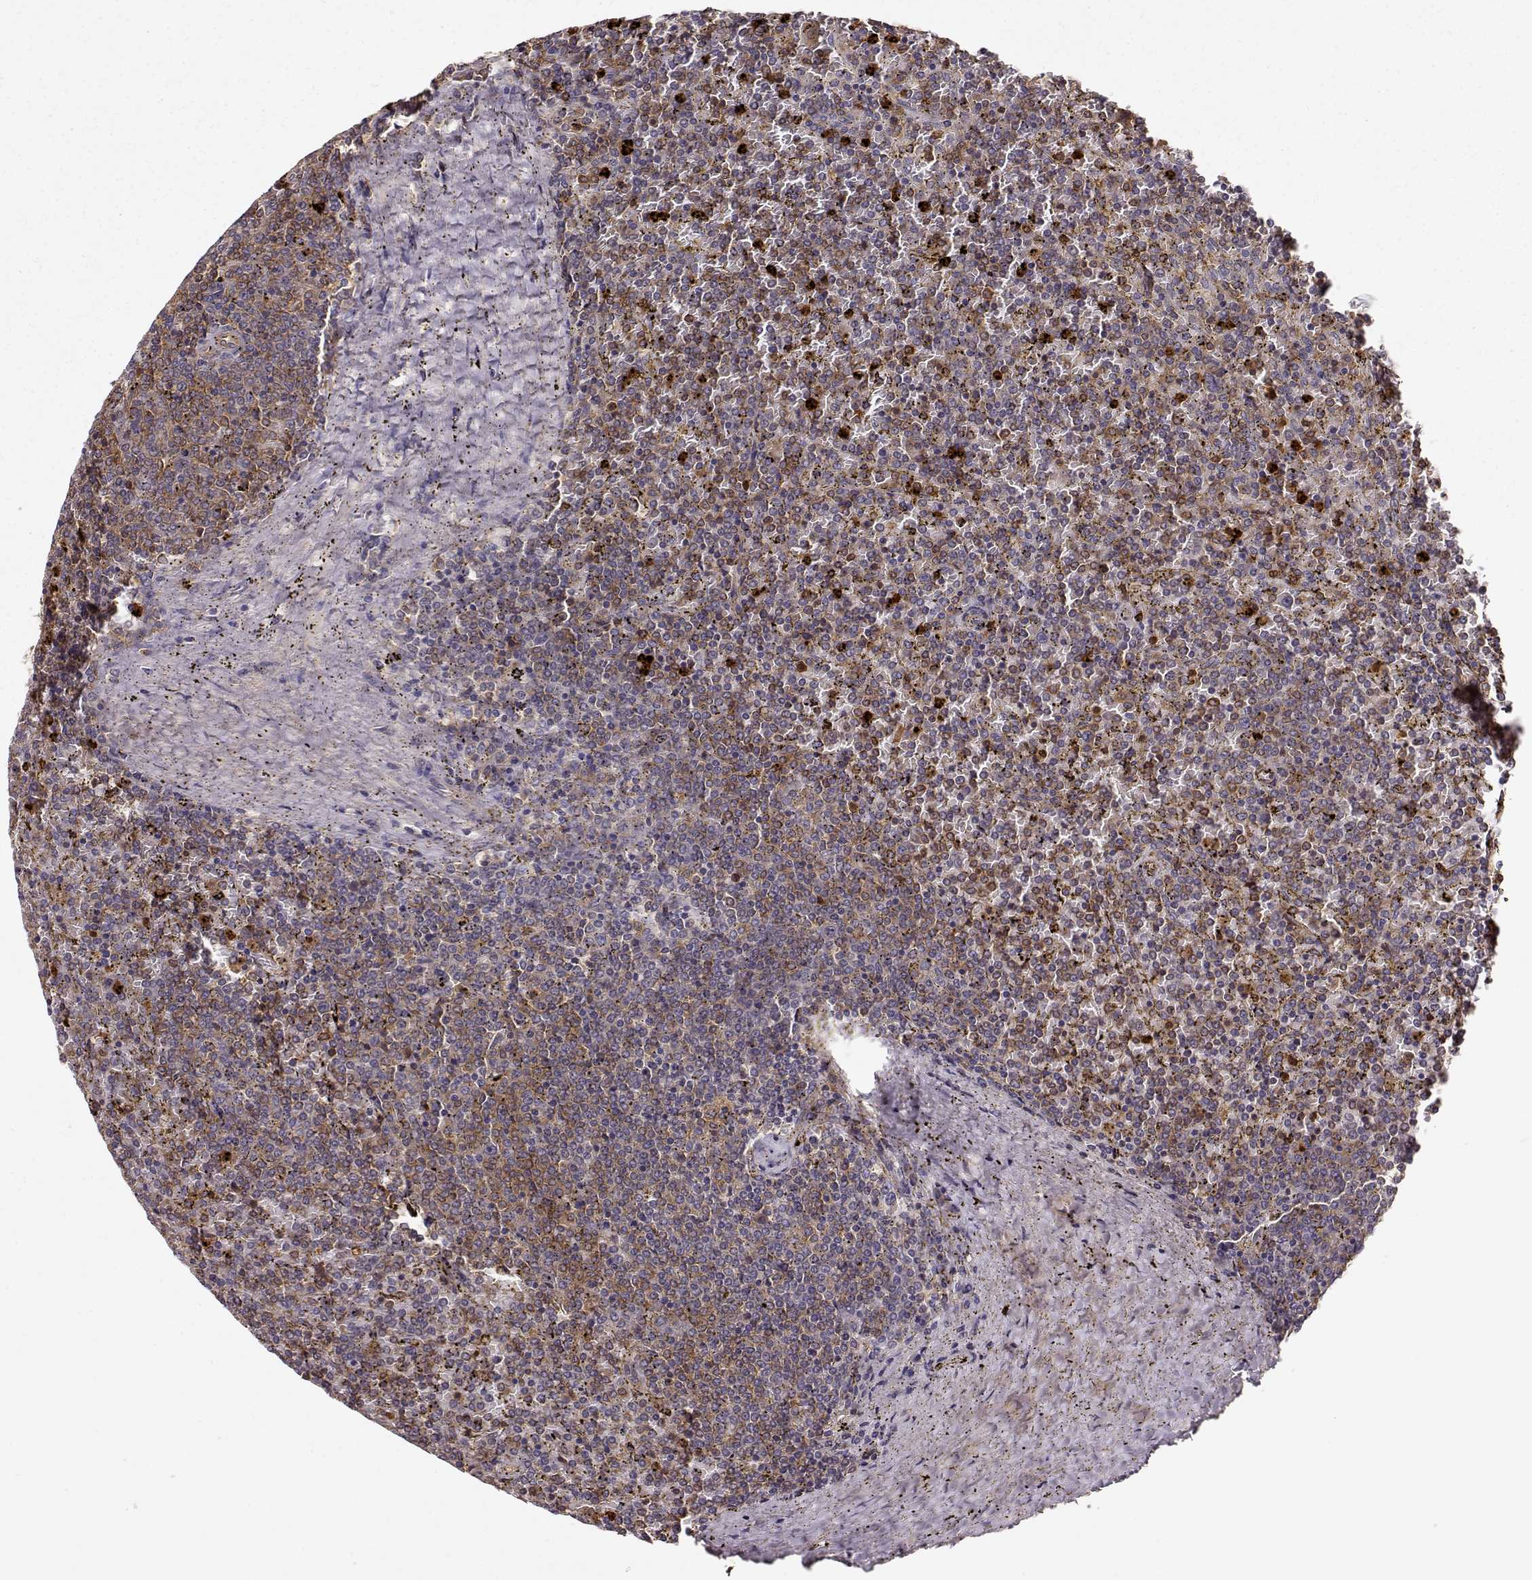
{"staining": {"intensity": "weak", "quantity": ">75%", "location": "cytoplasmic/membranous"}, "tissue": "lymphoma", "cell_type": "Tumor cells", "image_type": "cancer", "snomed": [{"axis": "morphology", "description": "Malignant lymphoma, non-Hodgkin's type, Low grade"}, {"axis": "topography", "description": "Spleen"}], "caption": "Lymphoma stained with immunohistochemistry reveals weak cytoplasmic/membranous expression in approximately >75% of tumor cells.", "gene": "ARHGEF2", "patient": {"sex": "female", "age": 77}}